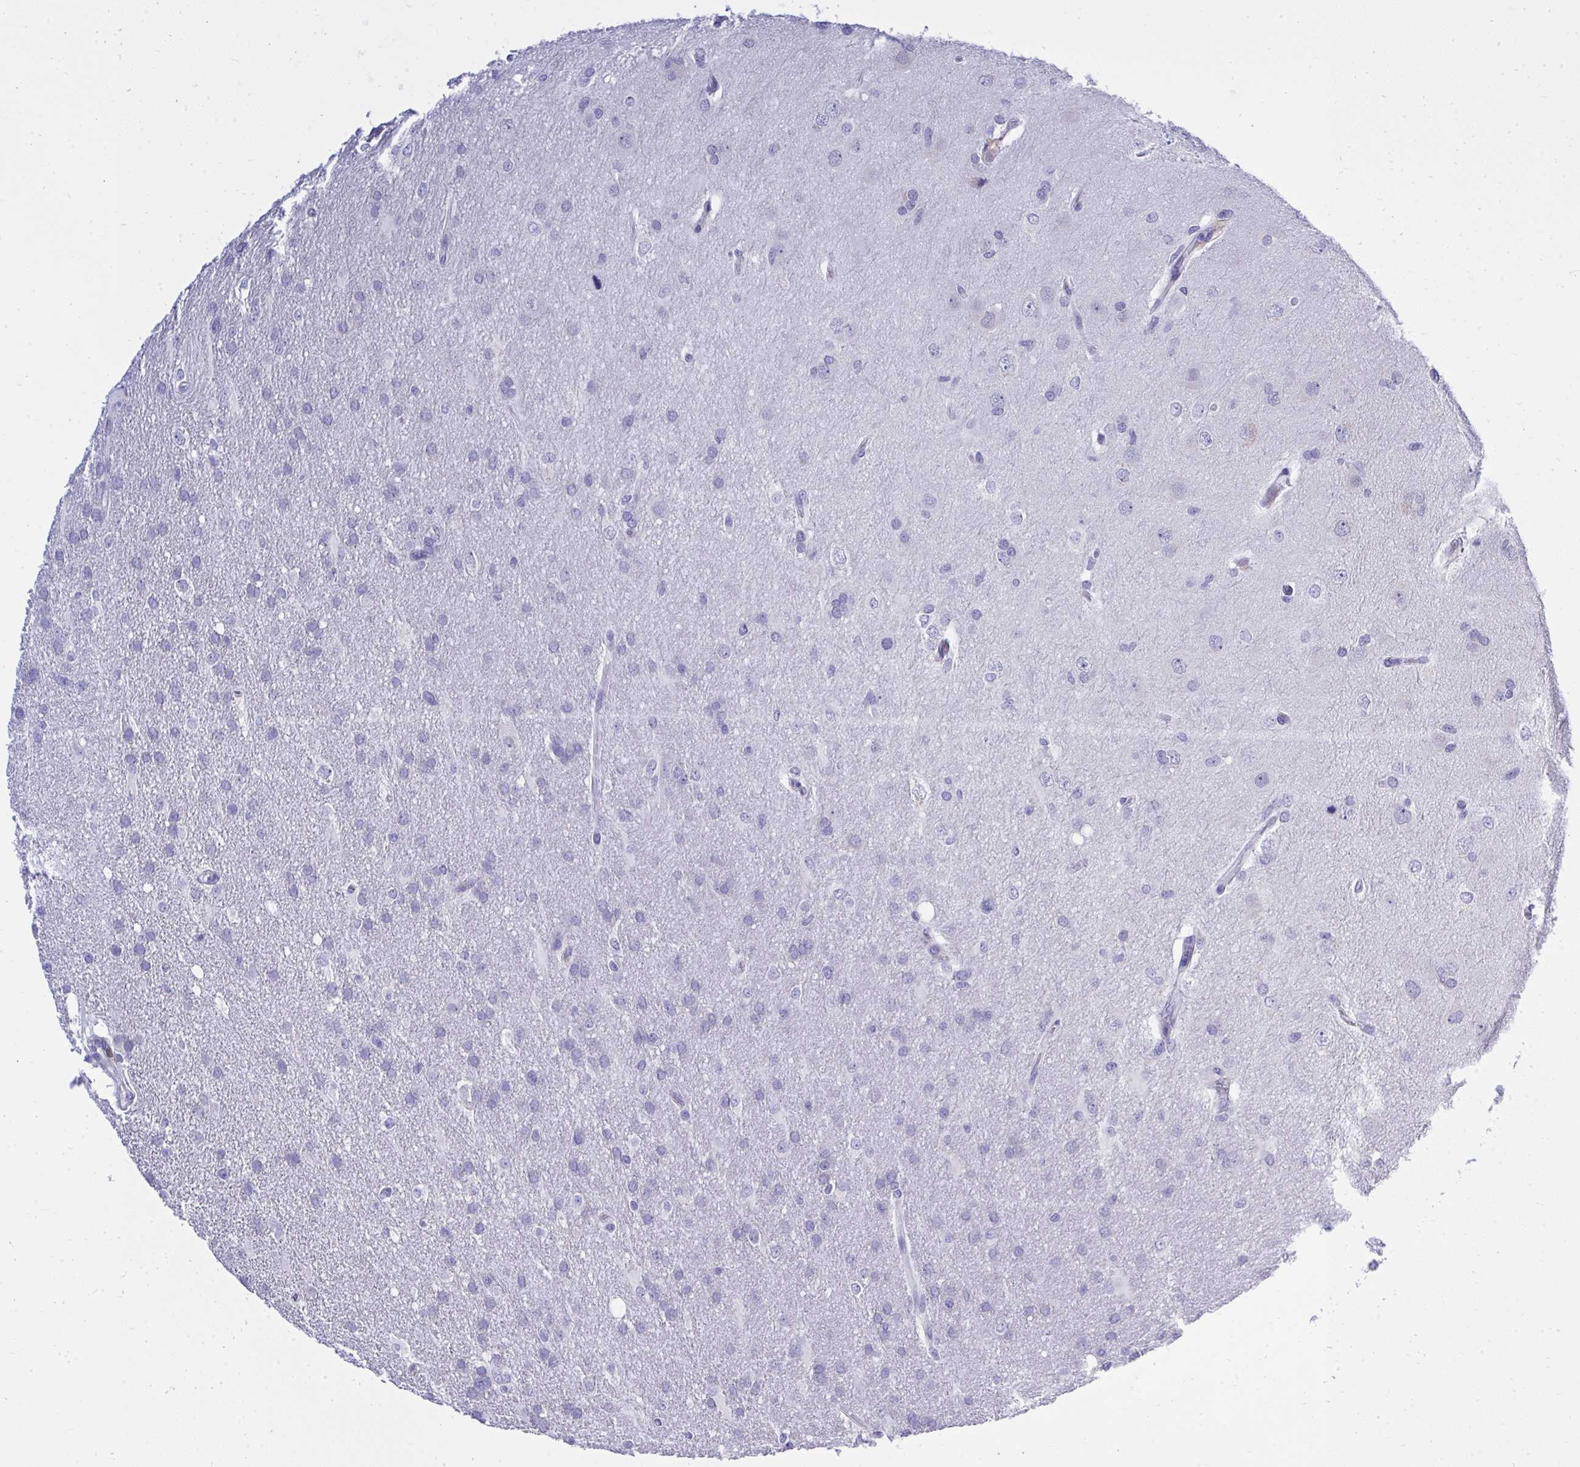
{"staining": {"intensity": "negative", "quantity": "none", "location": "none"}, "tissue": "glioma", "cell_type": "Tumor cells", "image_type": "cancer", "snomed": [{"axis": "morphology", "description": "Glioma, malignant, High grade"}, {"axis": "topography", "description": "Brain"}], "caption": "An immunohistochemistry micrograph of glioma is shown. There is no staining in tumor cells of glioma.", "gene": "PSD", "patient": {"sex": "male", "age": 53}}